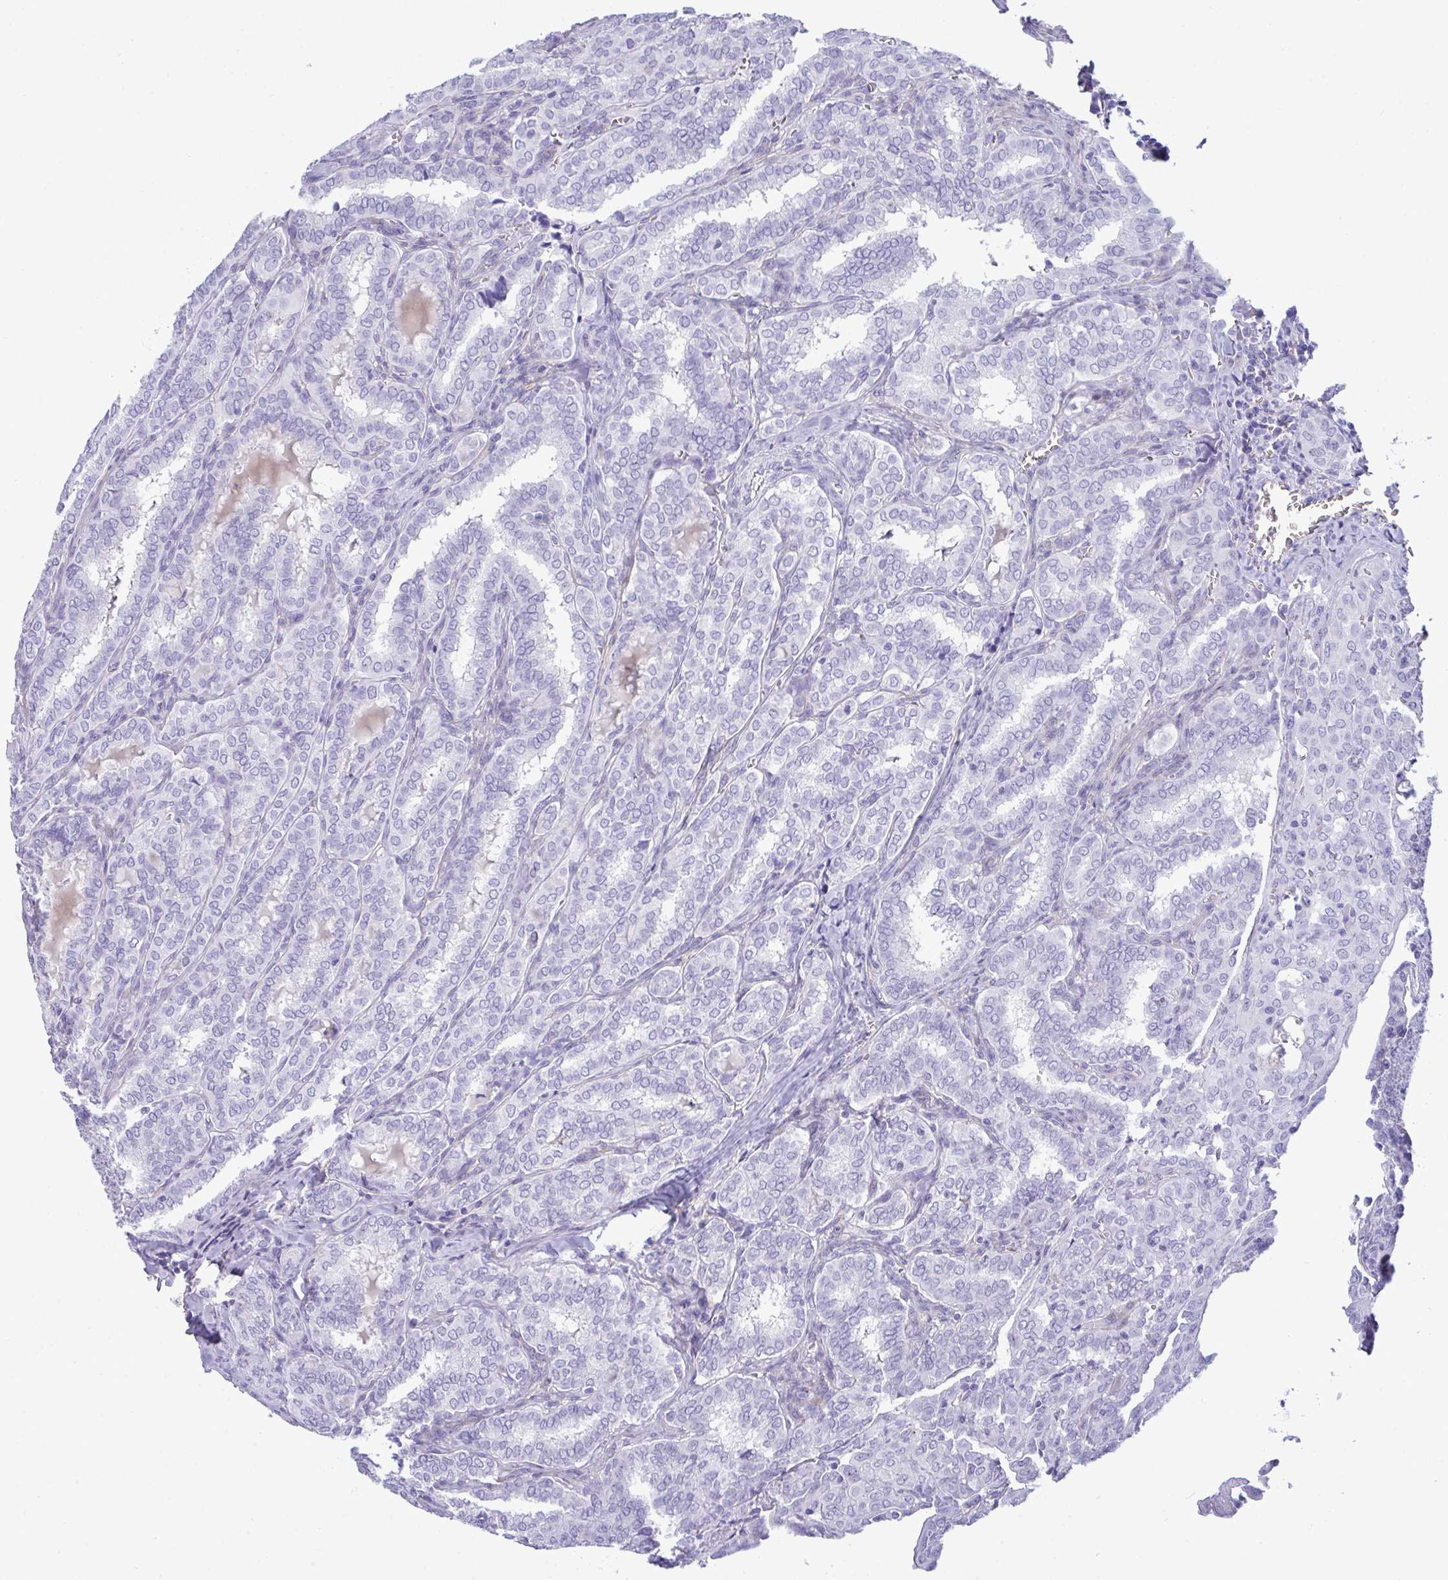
{"staining": {"intensity": "negative", "quantity": "none", "location": "none"}, "tissue": "thyroid cancer", "cell_type": "Tumor cells", "image_type": "cancer", "snomed": [{"axis": "morphology", "description": "Papillary adenocarcinoma, NOS"}, {"axis": "topography", "description": "Thyroid gland"}], "caption": "IHC of thyroid papillary adenocarcinoma exhibits no expression in tumor cells.", "gene": "LHFPL6", "patient": {"sex": "female", "age": 30}}